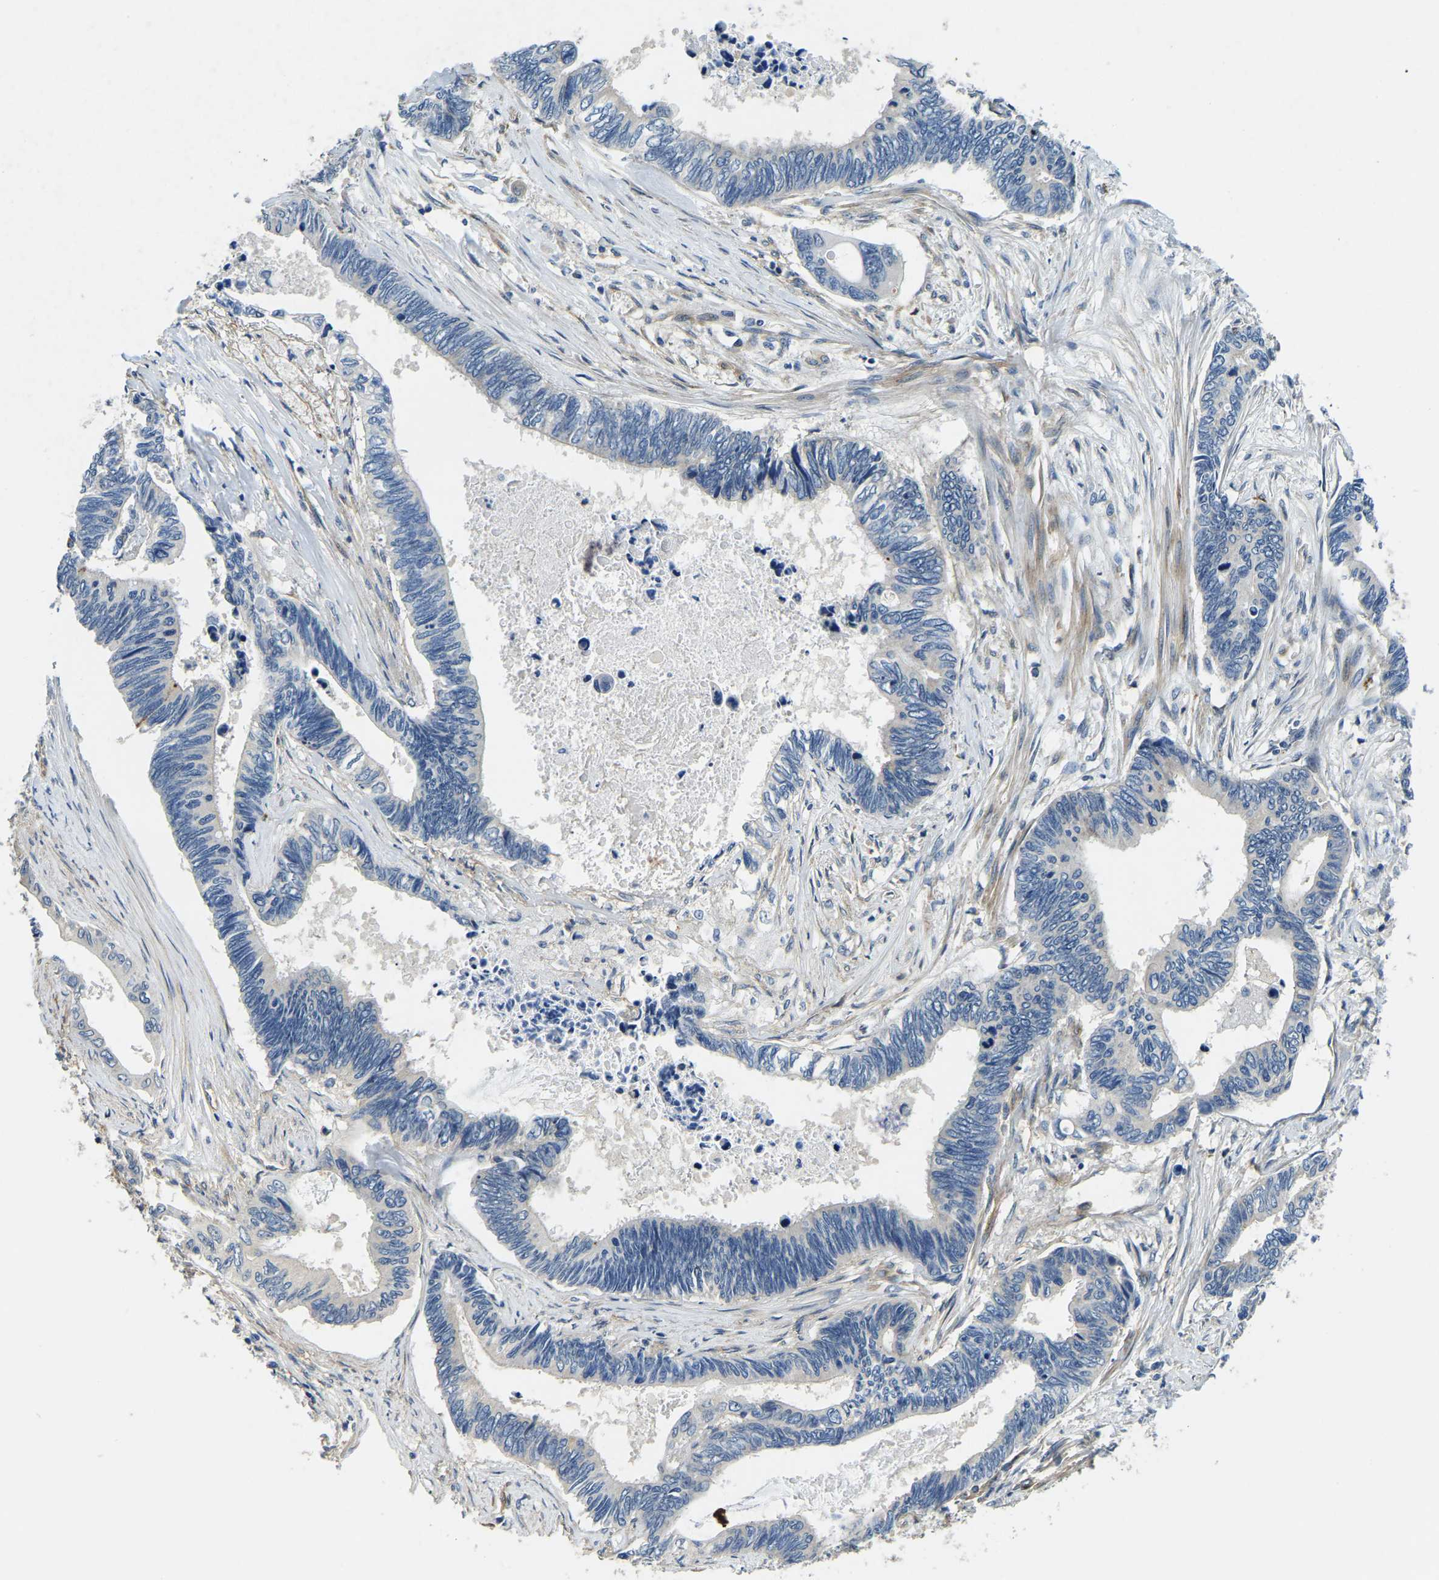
{"staining": {"intensity": "negative", "quantity": "none", "location": "none"}, "tissue": "pancreatic cancer", "cell_type": "Tumor cells", "image_type": "cancer", "snomed": [{"axis": "morphology", "description": "Adenocarcinoma, NOS"}, {"axis": "topography", "description": "Pancreas"}], "caption": "Photomicrograph shows no significant protein positivity in tumor cells of adenocarcinoma (pancreatic).", "gene": "RNF39", "patient": {"sex": "female", "age": 70}}